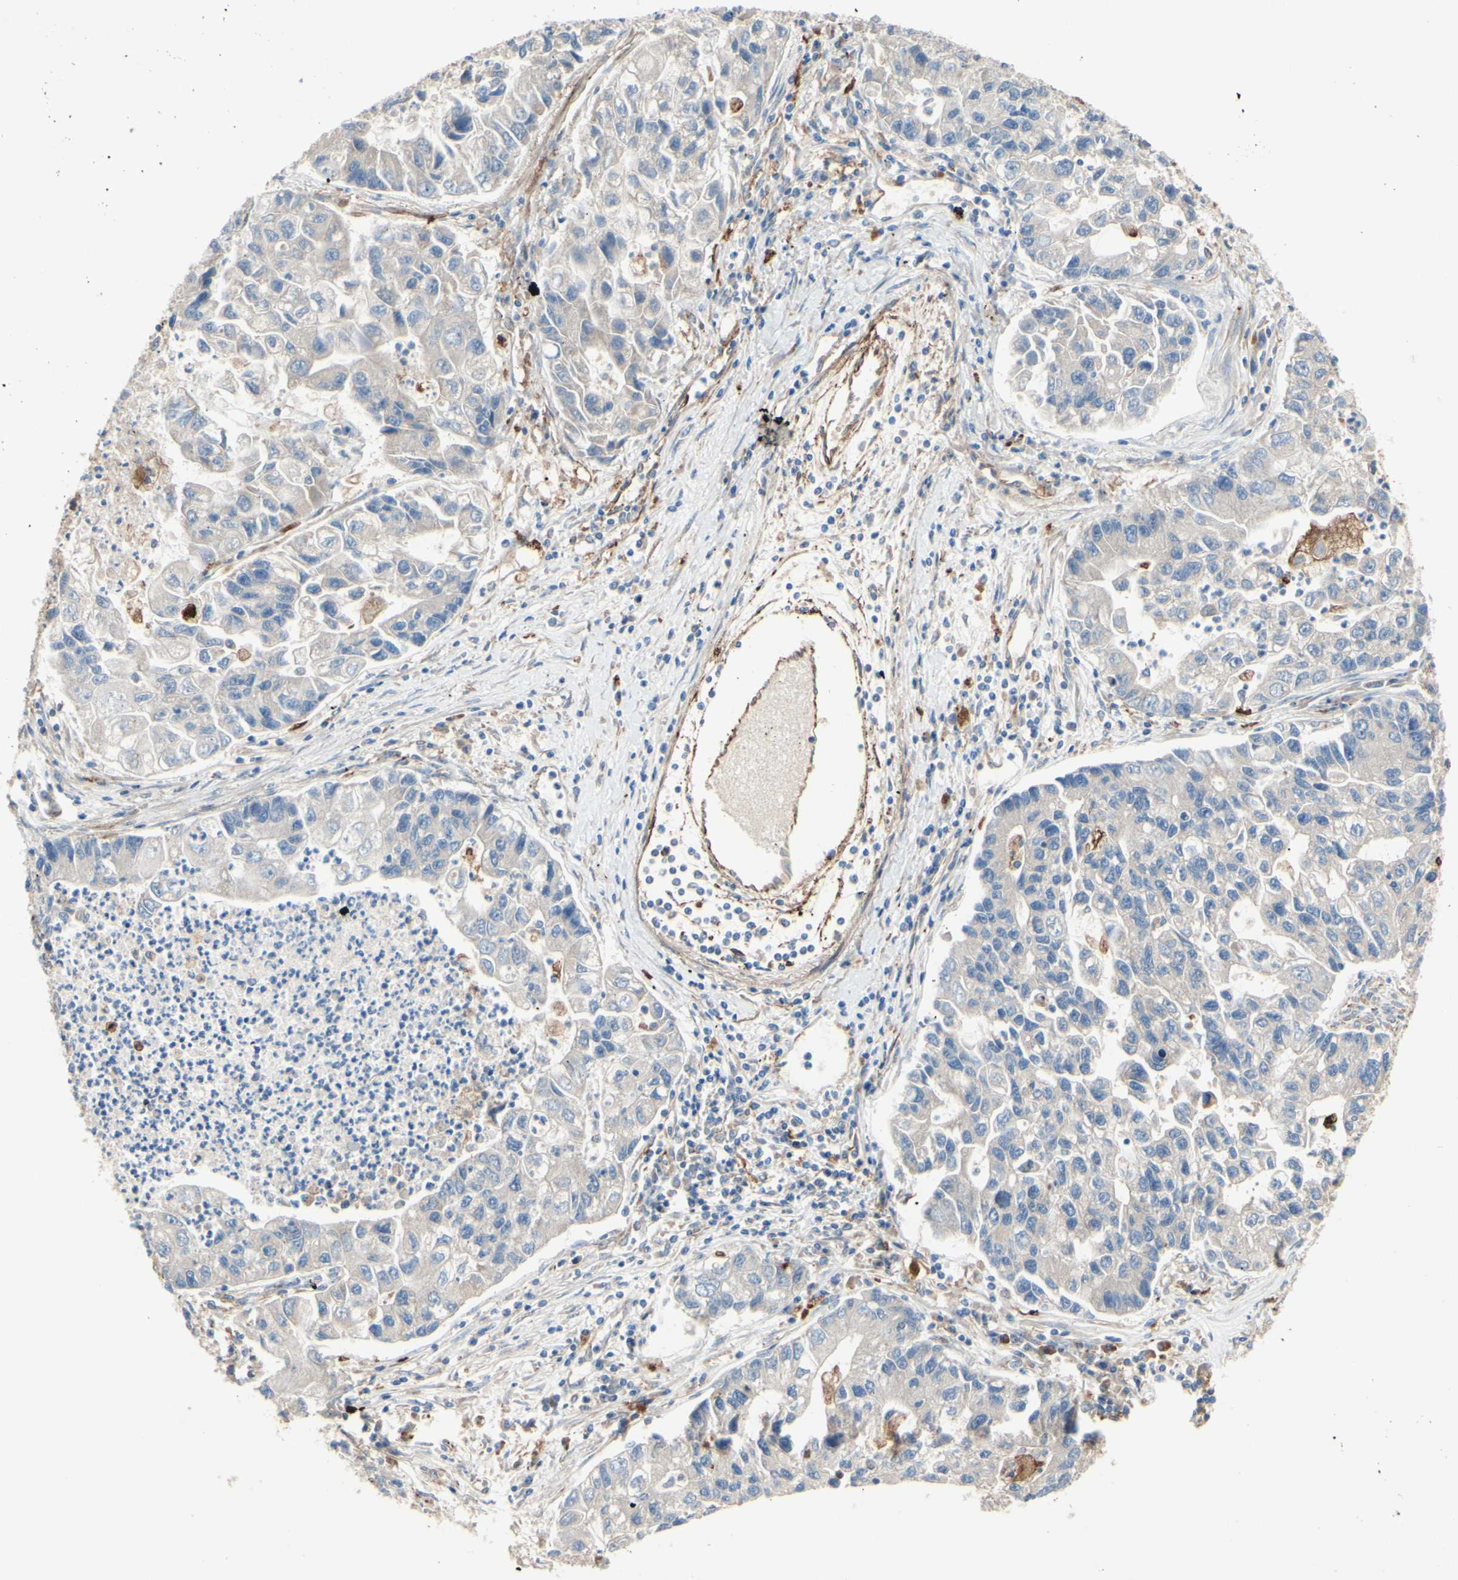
{"staining": {"intensity": "negative", "quantity": "none", "location": "none"}, "tissue": "lung cancer", "cell_type": "Tumor cells", "image_type": "cancer", "snomed": [{"axis": "morphology", "description": "Adenocarcinoma, NOS"}, {"axis": "topography", "description": "Lung"}], "caption": "Adenocarcinoma (lung) was stained to show a protein in brown. There is no significant staining in tumor cells.", "gene": "TRAF2", "patient": {"sex": "female", "age": 51}}